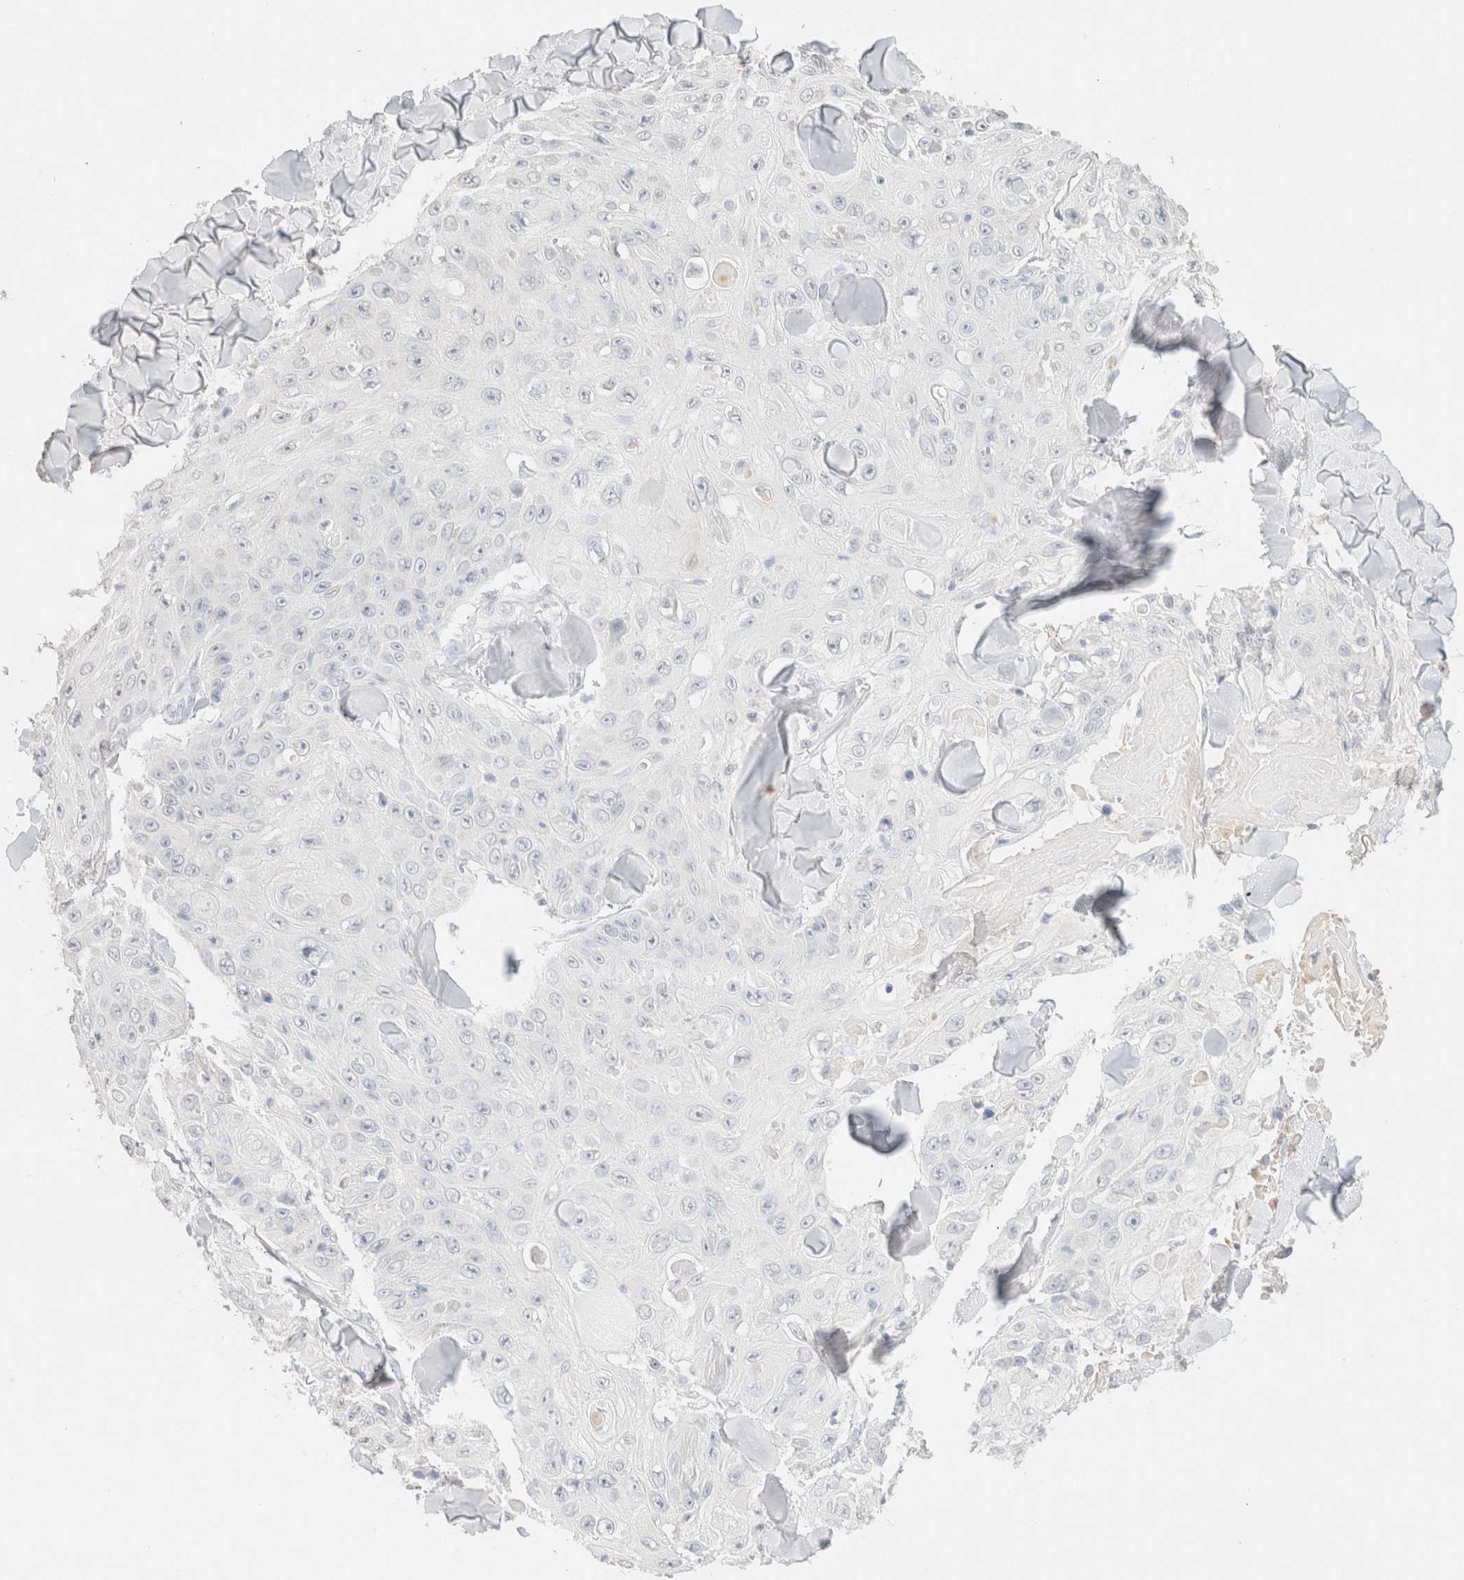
{"staining": {"intensity": "negative", "quantity": "none", "location": "none"}, "tissue": "skin cancer", "cell_type": "Tumor cells", "image_type": "cancer", "snomed": [{"axis": "morphology", "description": "Squamous cell carcinoma, NOS"}, {"axis": "topography", "description": "Skin"}], "caption": "Immunohistochemical staining of skin squamous cell carcinoma shows no significant expression in tumor cells.", "gene": "CPA1", "patient": {"sex": "male", "age": 86}}